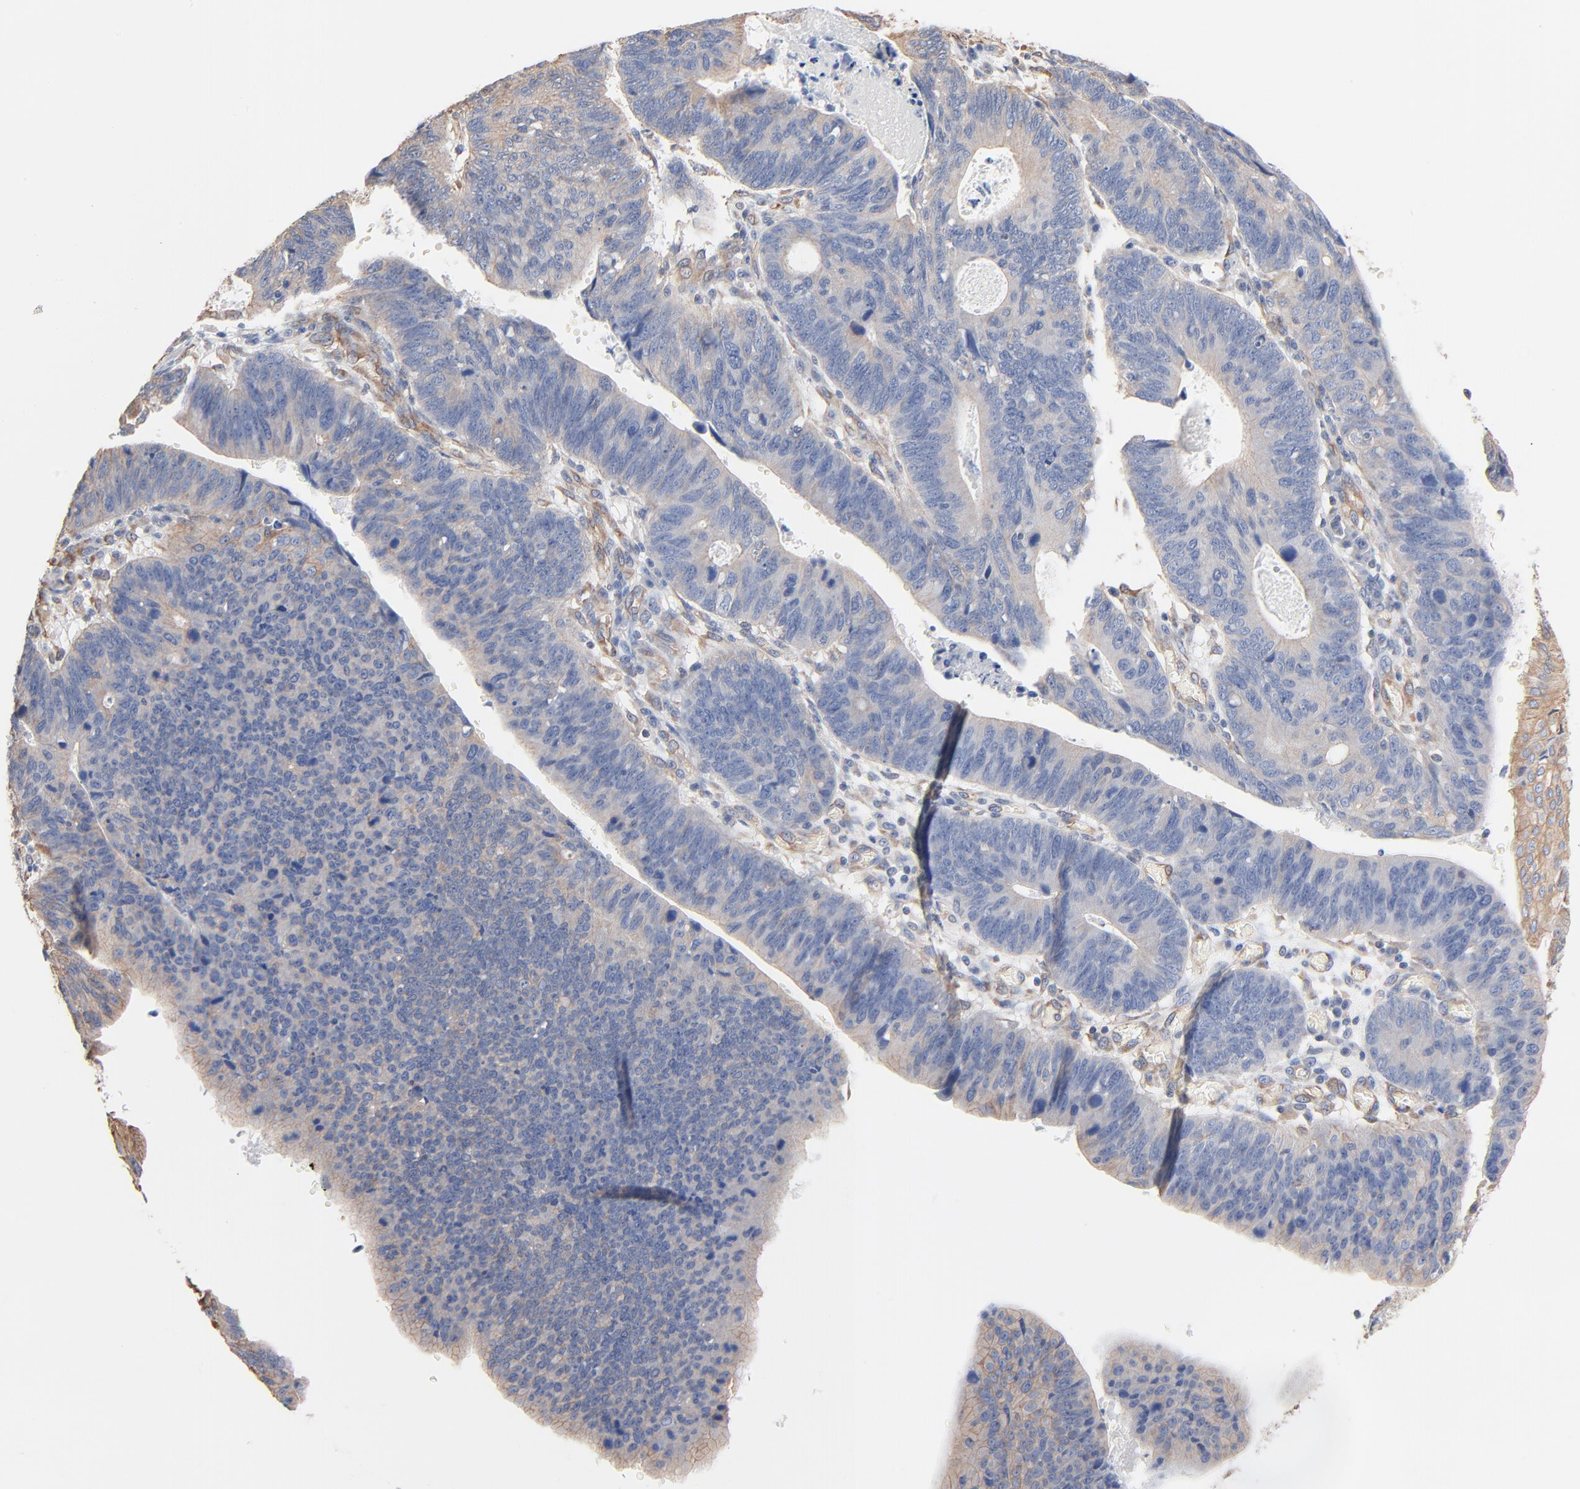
{"staining": {"intensity": "negative", "quantity": "none", "location": "none"}, "tissue": "stomach cancer", "cell_type": "Tumor cells", "image_type": "cancer", "snomed": [{"axis": "morphology", "description": "Adenocarcinoma, NOS"}, {"axis": "topography", "description": "Stomach"}], "caption": "Immunohistochemistry of human stomach cancer displays no positivity in tumor cells.", "gene": "ABCD4", "patient": {"sex": "male", "age": 59}}